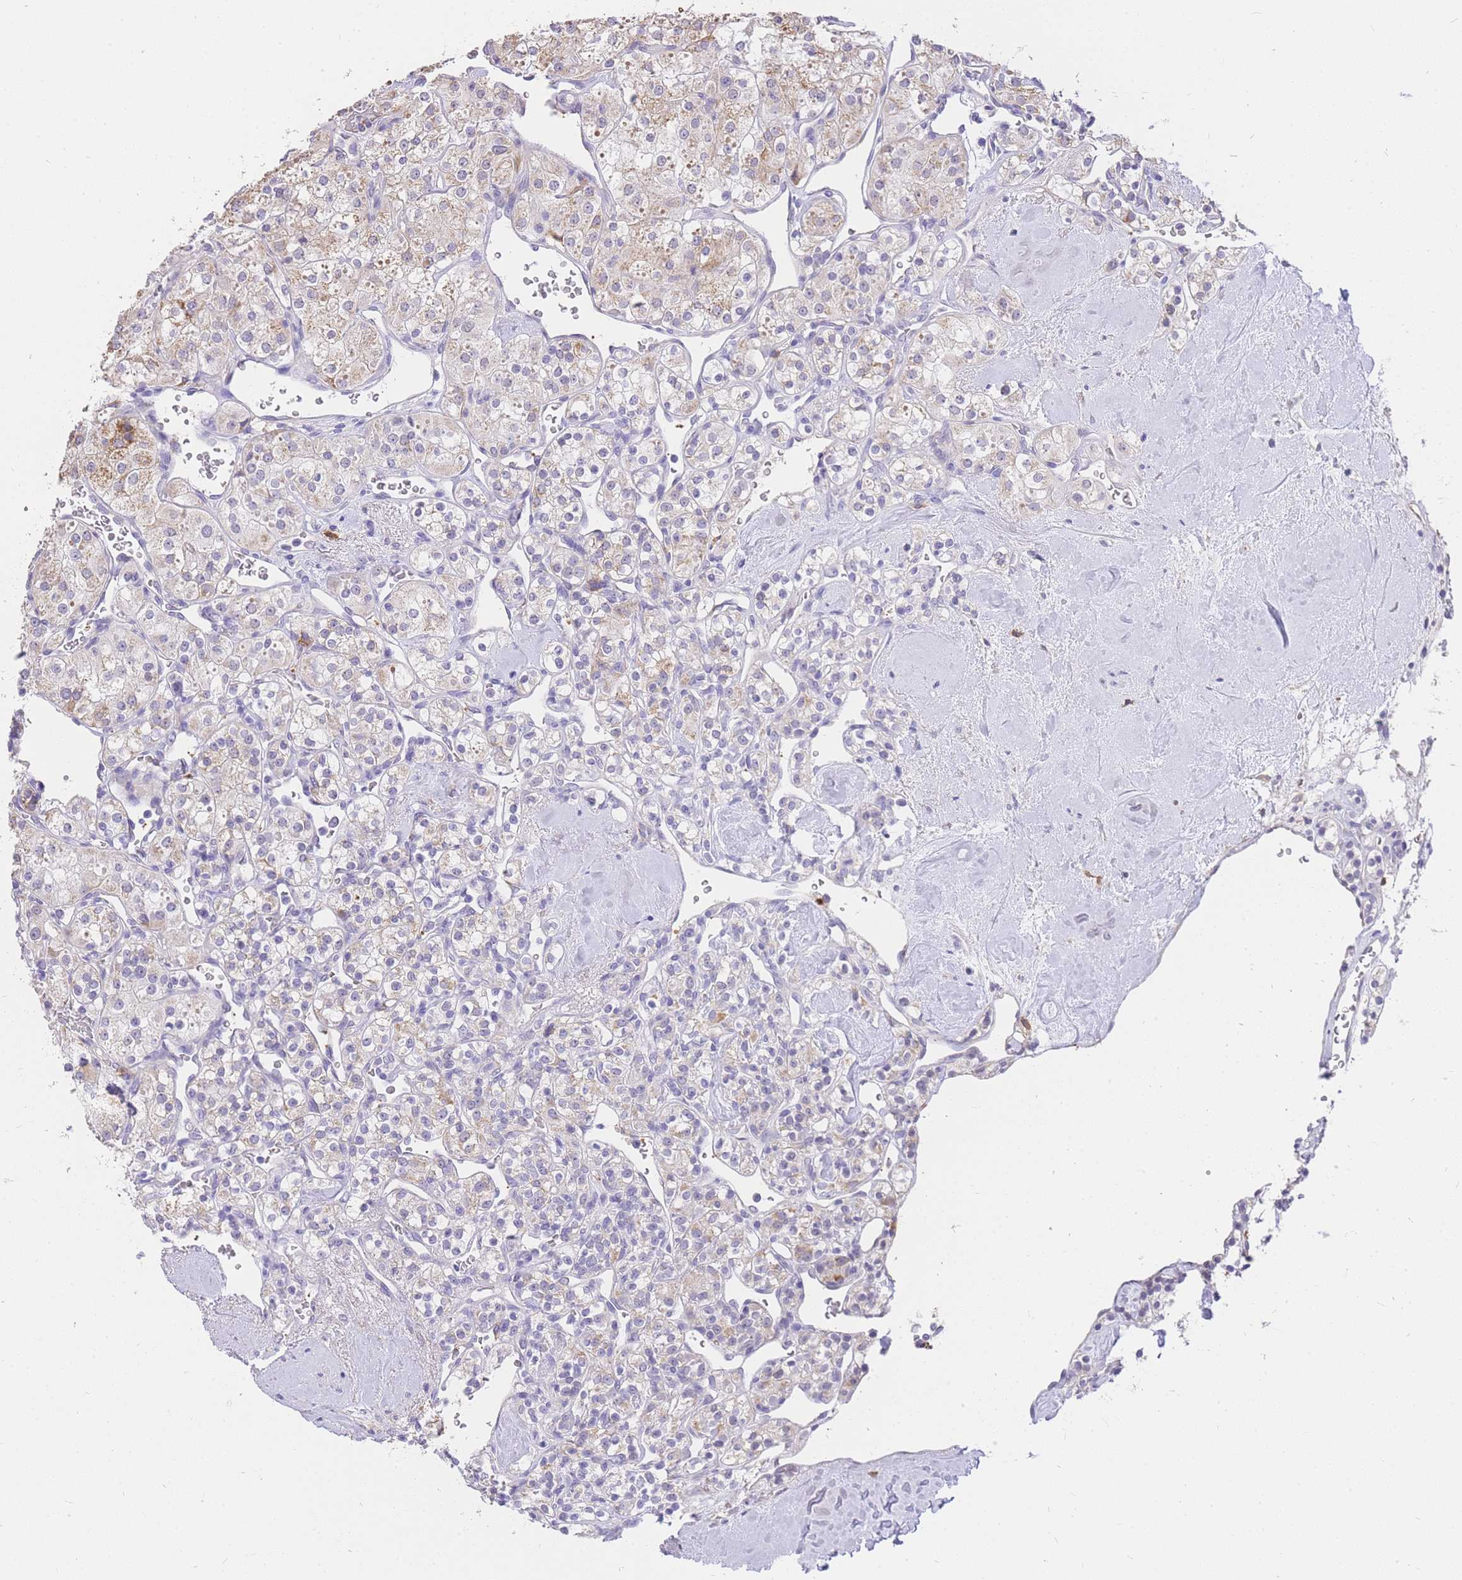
{"staining": {"intensity": "weak", "quantity": "<25%", "location": "cytoplasmic/membranous"}, "tissue": "renal cancer", "cell_type": "Tumor cells", "image_type": "cancer", "snomed": [{"axis": "morphology", "description": "Adenocarcinoma, NOS"}, {"axis": "topography", "description": "Kidney"}], "caption": "Immunohistochemistry (IHC) of human adenocarcinoma (renal) reveals no positivity in tumor cells. (DAB immunohistochemistry, high magnification).", "gene": "C2orf88", "patient": {"sex": "male", "age": 77}}